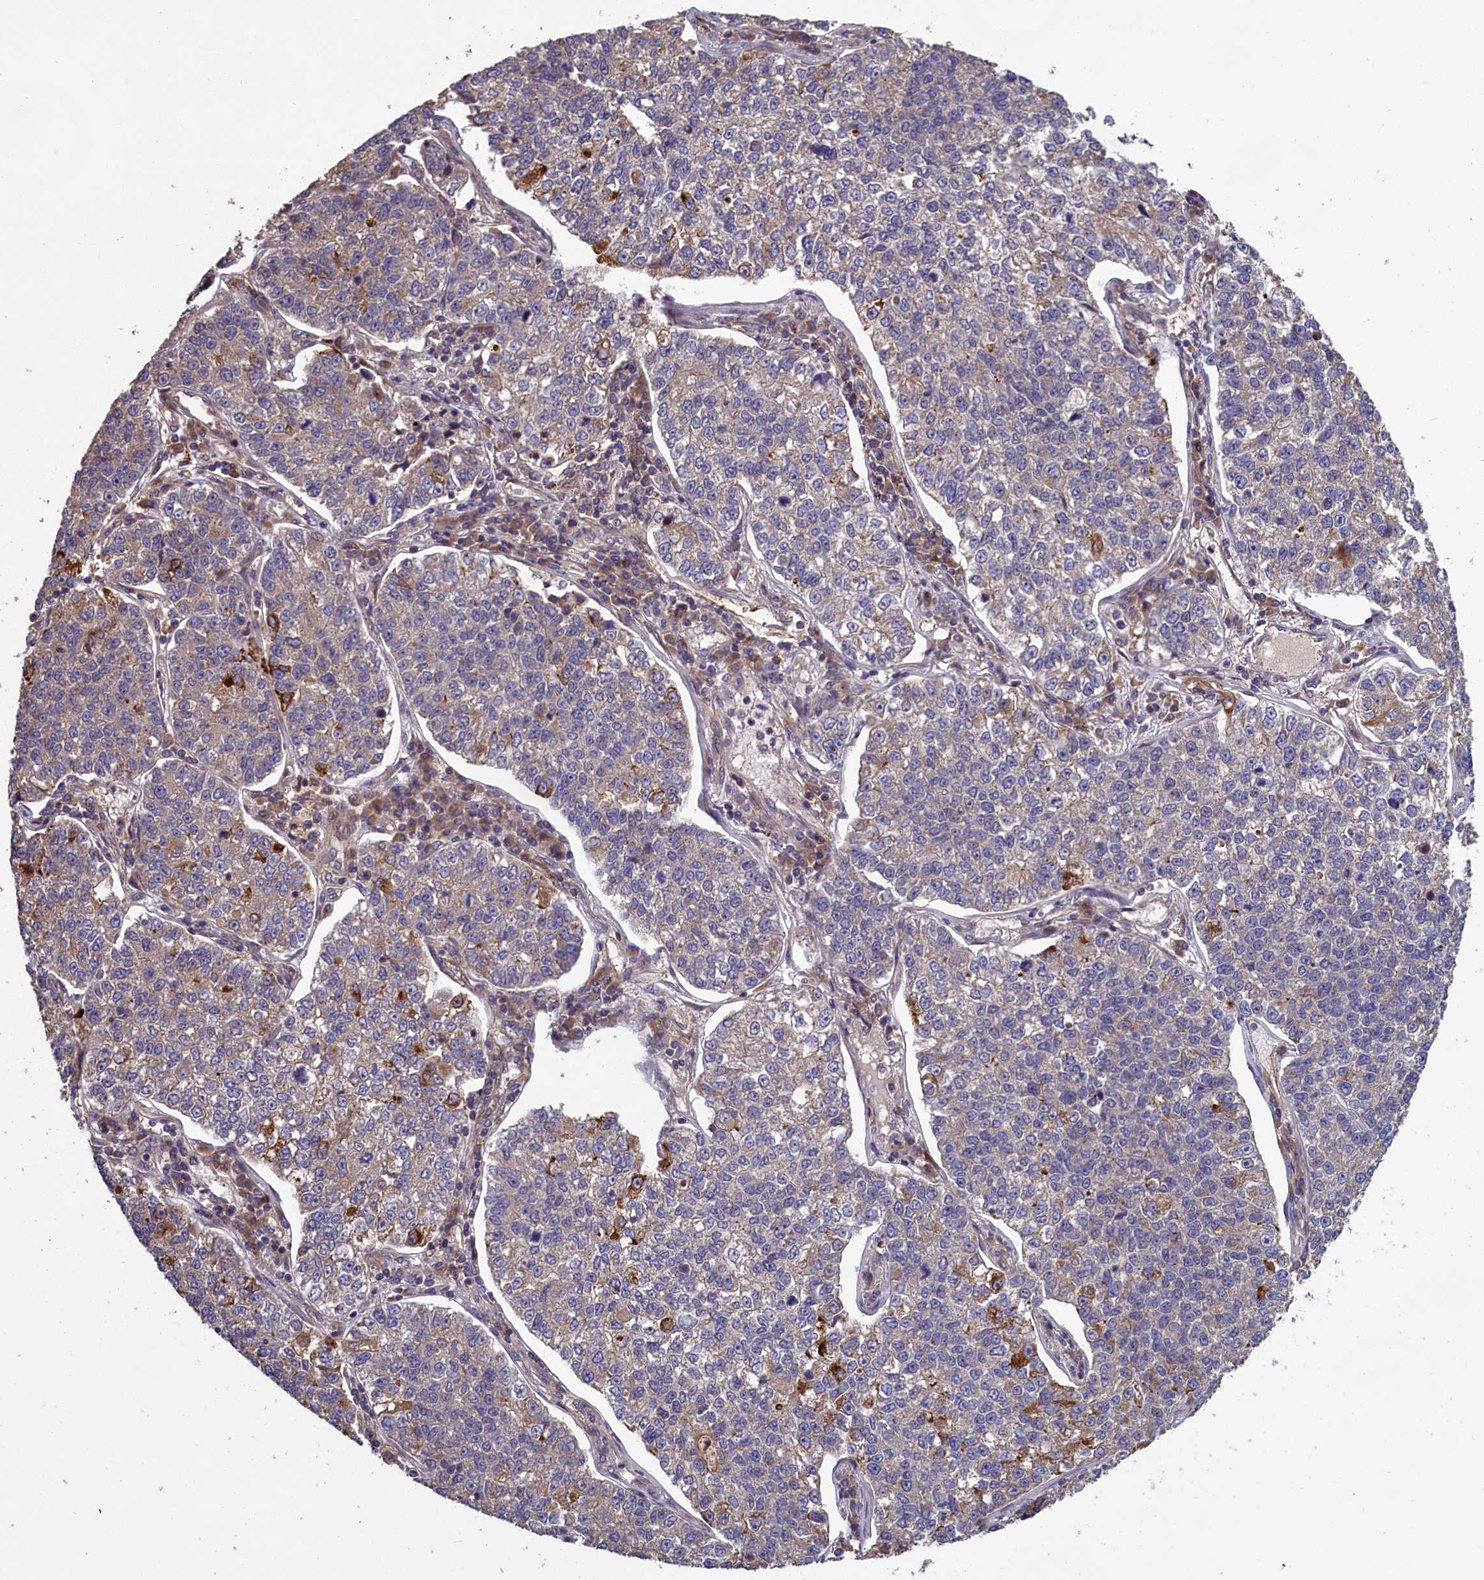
{"staining": {"intensity": "weak", "quantity": "<25%", "location": "cytoplasmic/membranous"}, "tissue": "lung cancer", "cell_type": "Tumor cells", "image_type": "cancer", "snomed": [{"axis": "morphology", "description": "Adenocarcinoma, NOS"}, {"axis": "topography", "description": "Lung"}], "caption": "Image shows no protein positivity in tumor cells of lung adenocarcinoma tissue.", "gene": "DENND1B", "patient": {"sex": "male", "age": 49}}